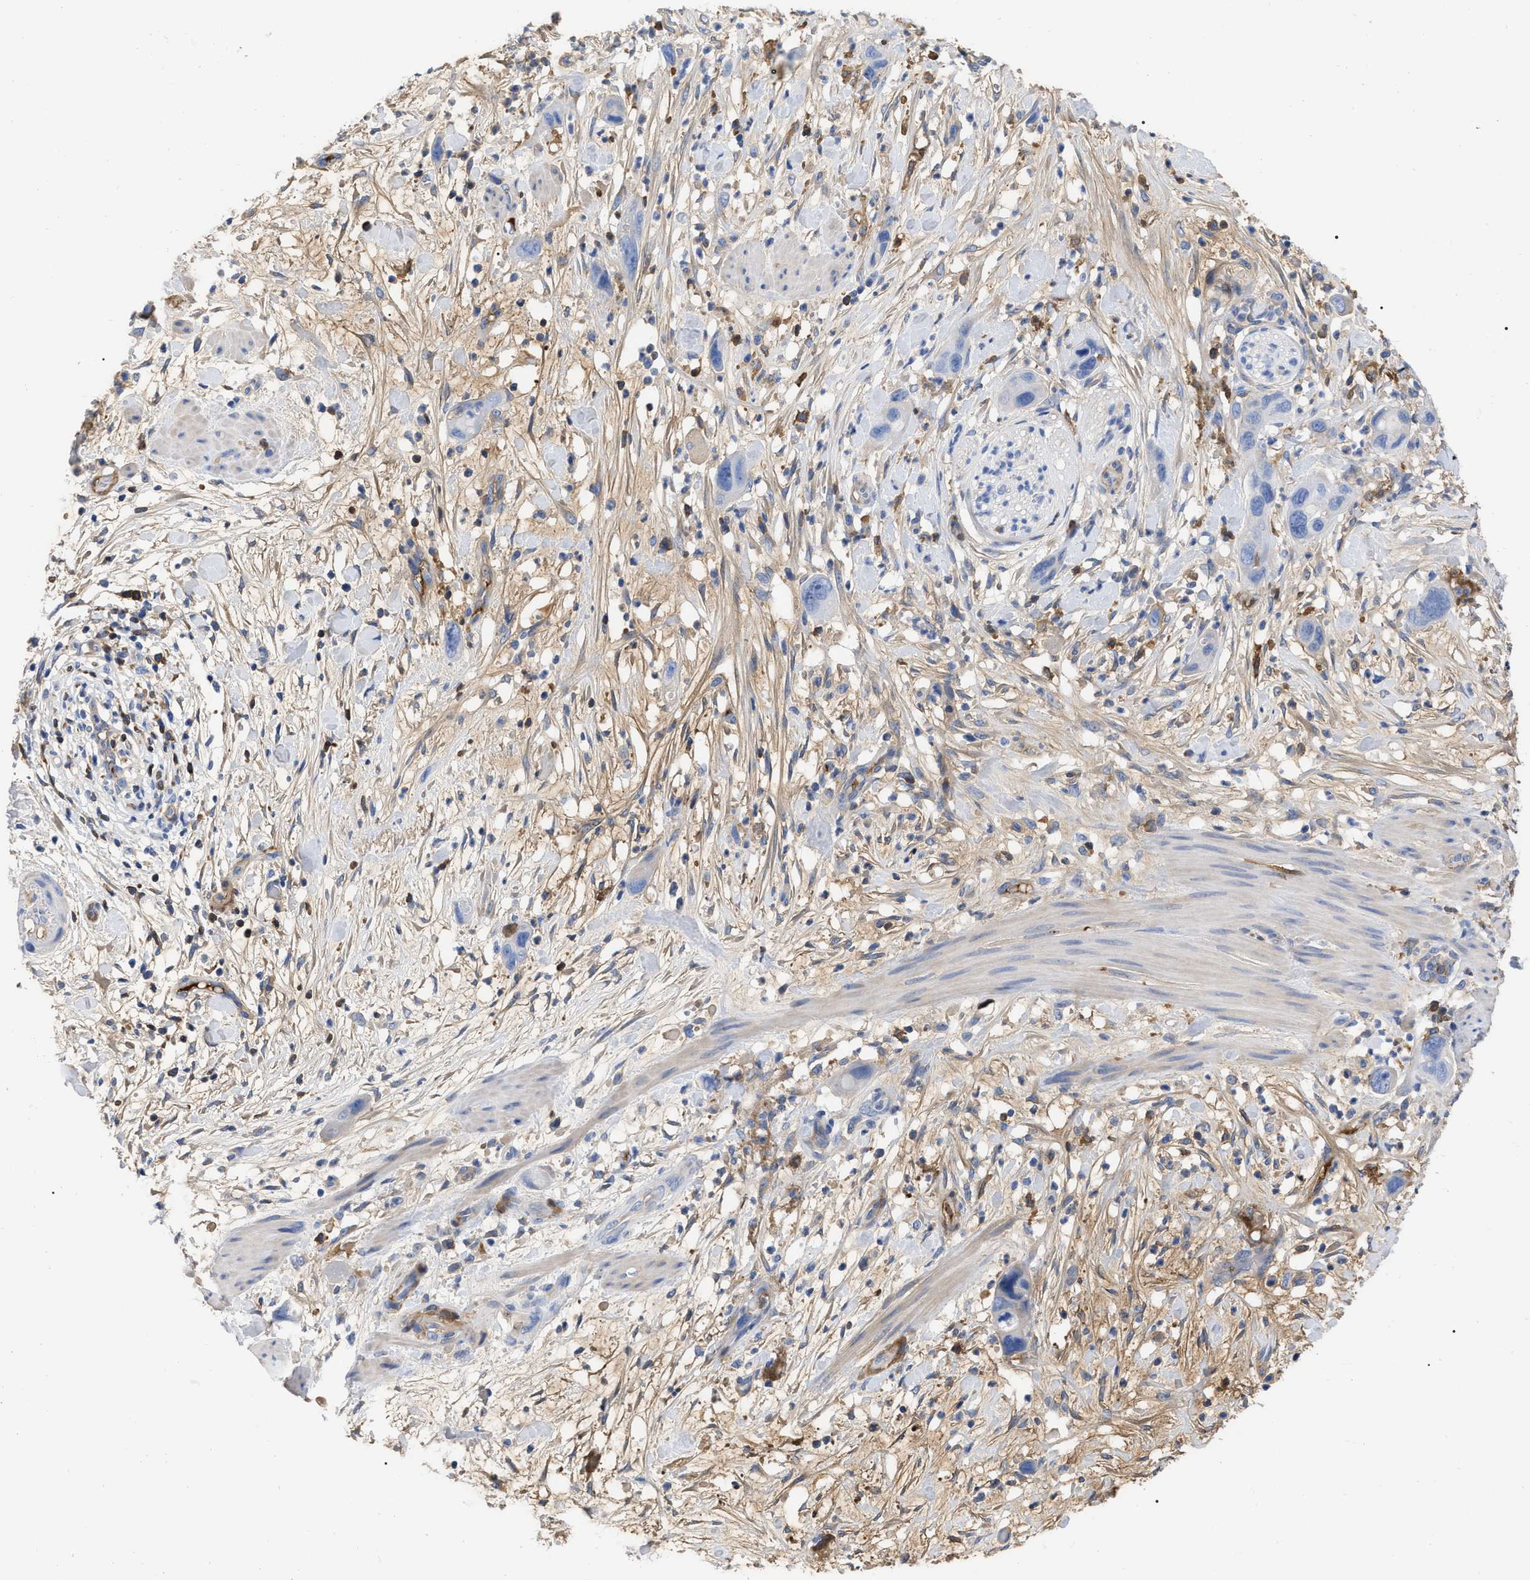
{"staining": {"intensity": "negative", "quantity": "none", "location": "none"}, "tissue": "pancreatic cancer", "cell_type": "Tumor cells", "image_type": "cancer", "snomed": [{"axis": "morphology", "description": "Adenocarcinoma, NOS"}, {"axis": "topography", "description": "Pancreas"}], "caption": "Pancreatic cancer (adenocarcinoma) was stained to show a protein in brown. There is no significant positivity in tumor cells.", "gene": "IGHV5-51", "patient": {"sex": "female", "age": 71}}